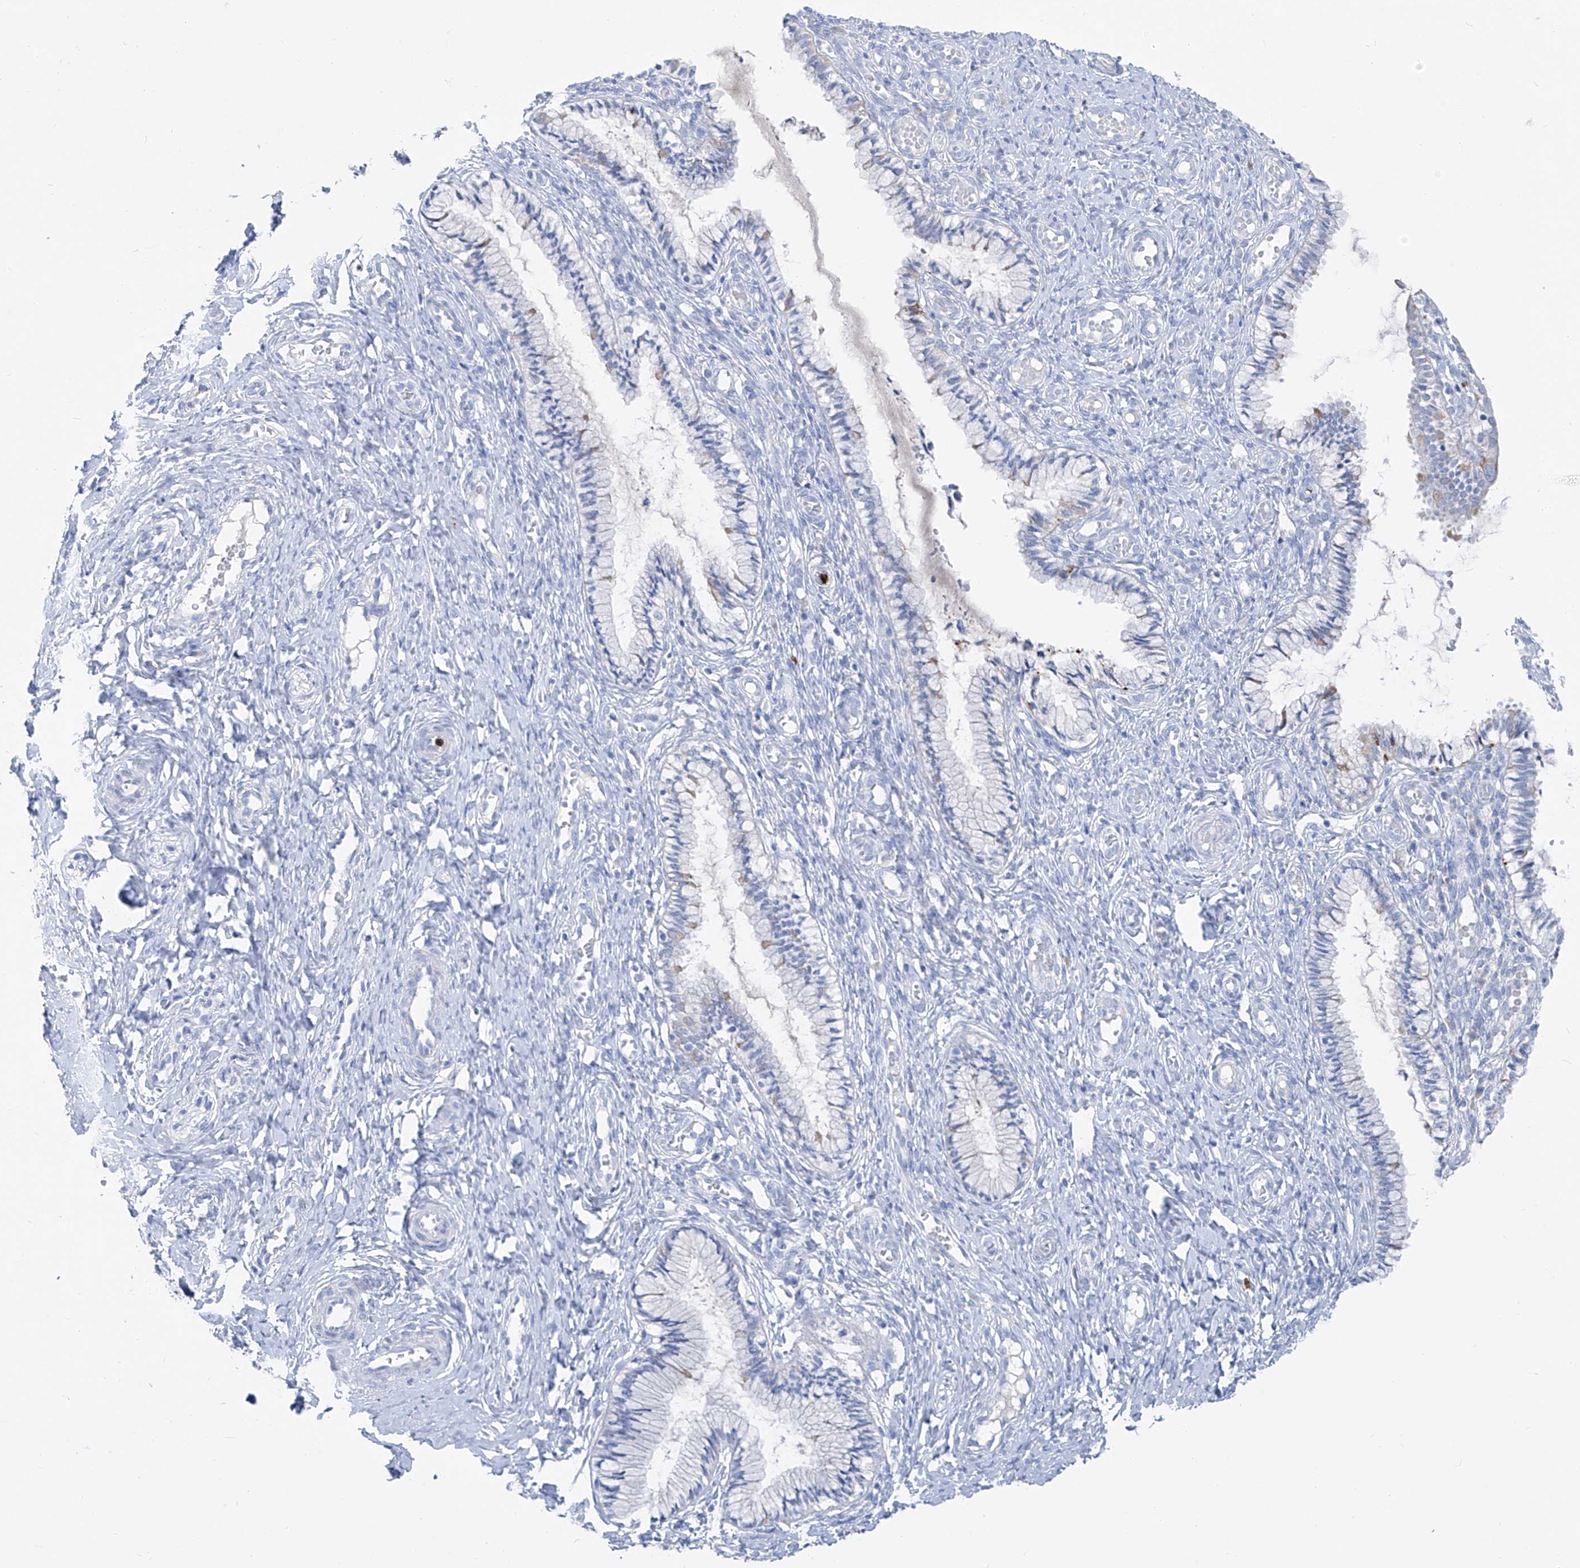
{"staining": {"intensity": "negative", "quantity": "none", "location": "none"}, "tissue": "cervix", "cell_type": "Glandular cells", "image_type": "normal", "snomed": [{"axis": "morphology", "description": "Normal tissue, NOS"}, {"axis": "topography", "description": "Cervix"}], "caption": "Immunohistochemistry micrograph of unremarkable cervix: human cervix stained with DAB exhibits no significant protein expression in glandular cells.", "gene": "FRS3", "patient": {"sex": "female", "age": 27}}